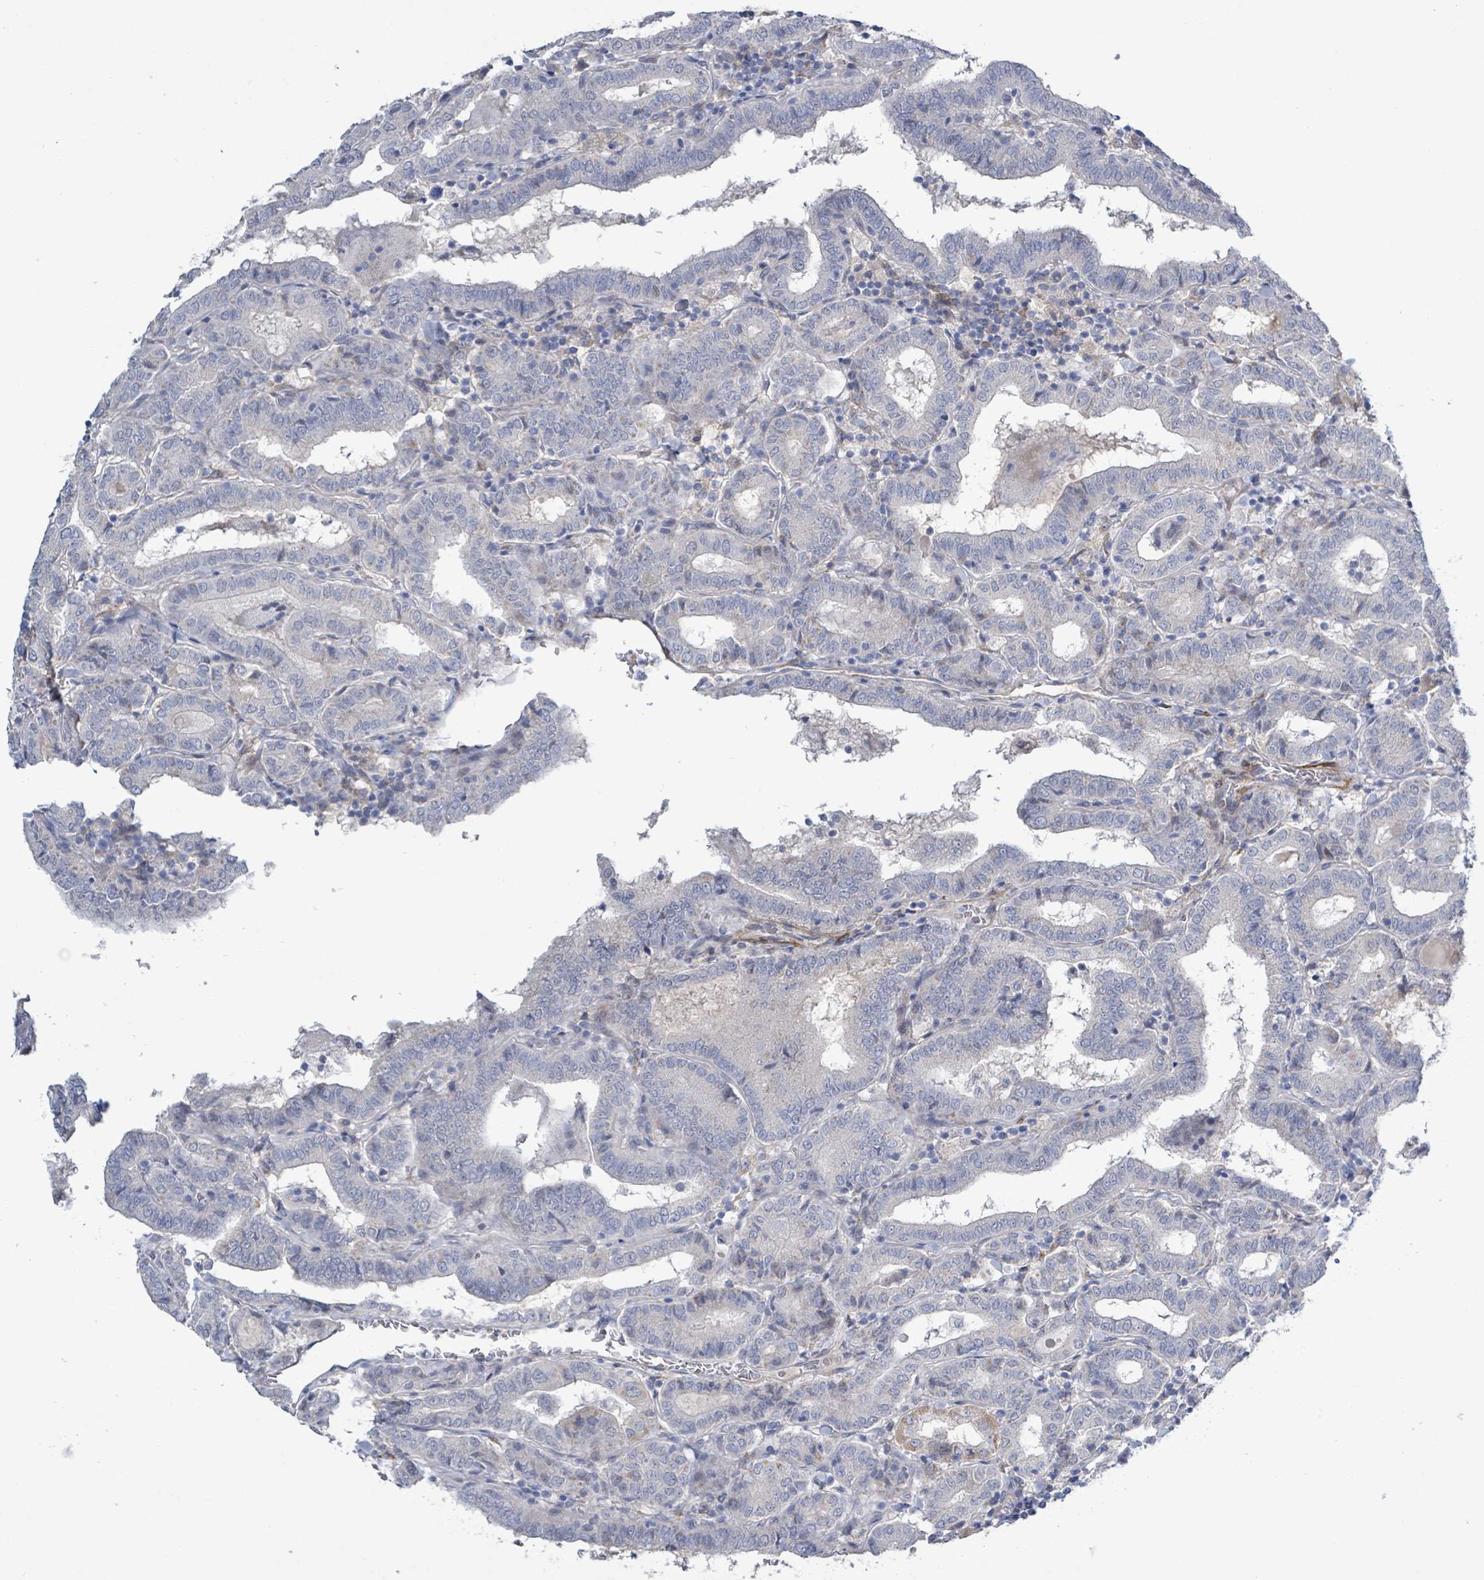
{"staining": {"intensity": "negative", "quantity": "none", "location": "none"}, "tissue": "thyroid cancer", "cell_type": "Tumor cells", "image_type": "cancer", "snomed": [{"axis": "morphology", "description": "Papillary adenocarcinoma, NOS"}, {"axis": "topography", "description": "Thyroid gland"}], "caption": "There is no significant expression in tumor cells of thyroid cancer. (Brightfield microscopy of DAB immunohistochemistry at high magnification).", "gene": "DMRTC1B", "patient": {"sex": "female", "age": 72}}